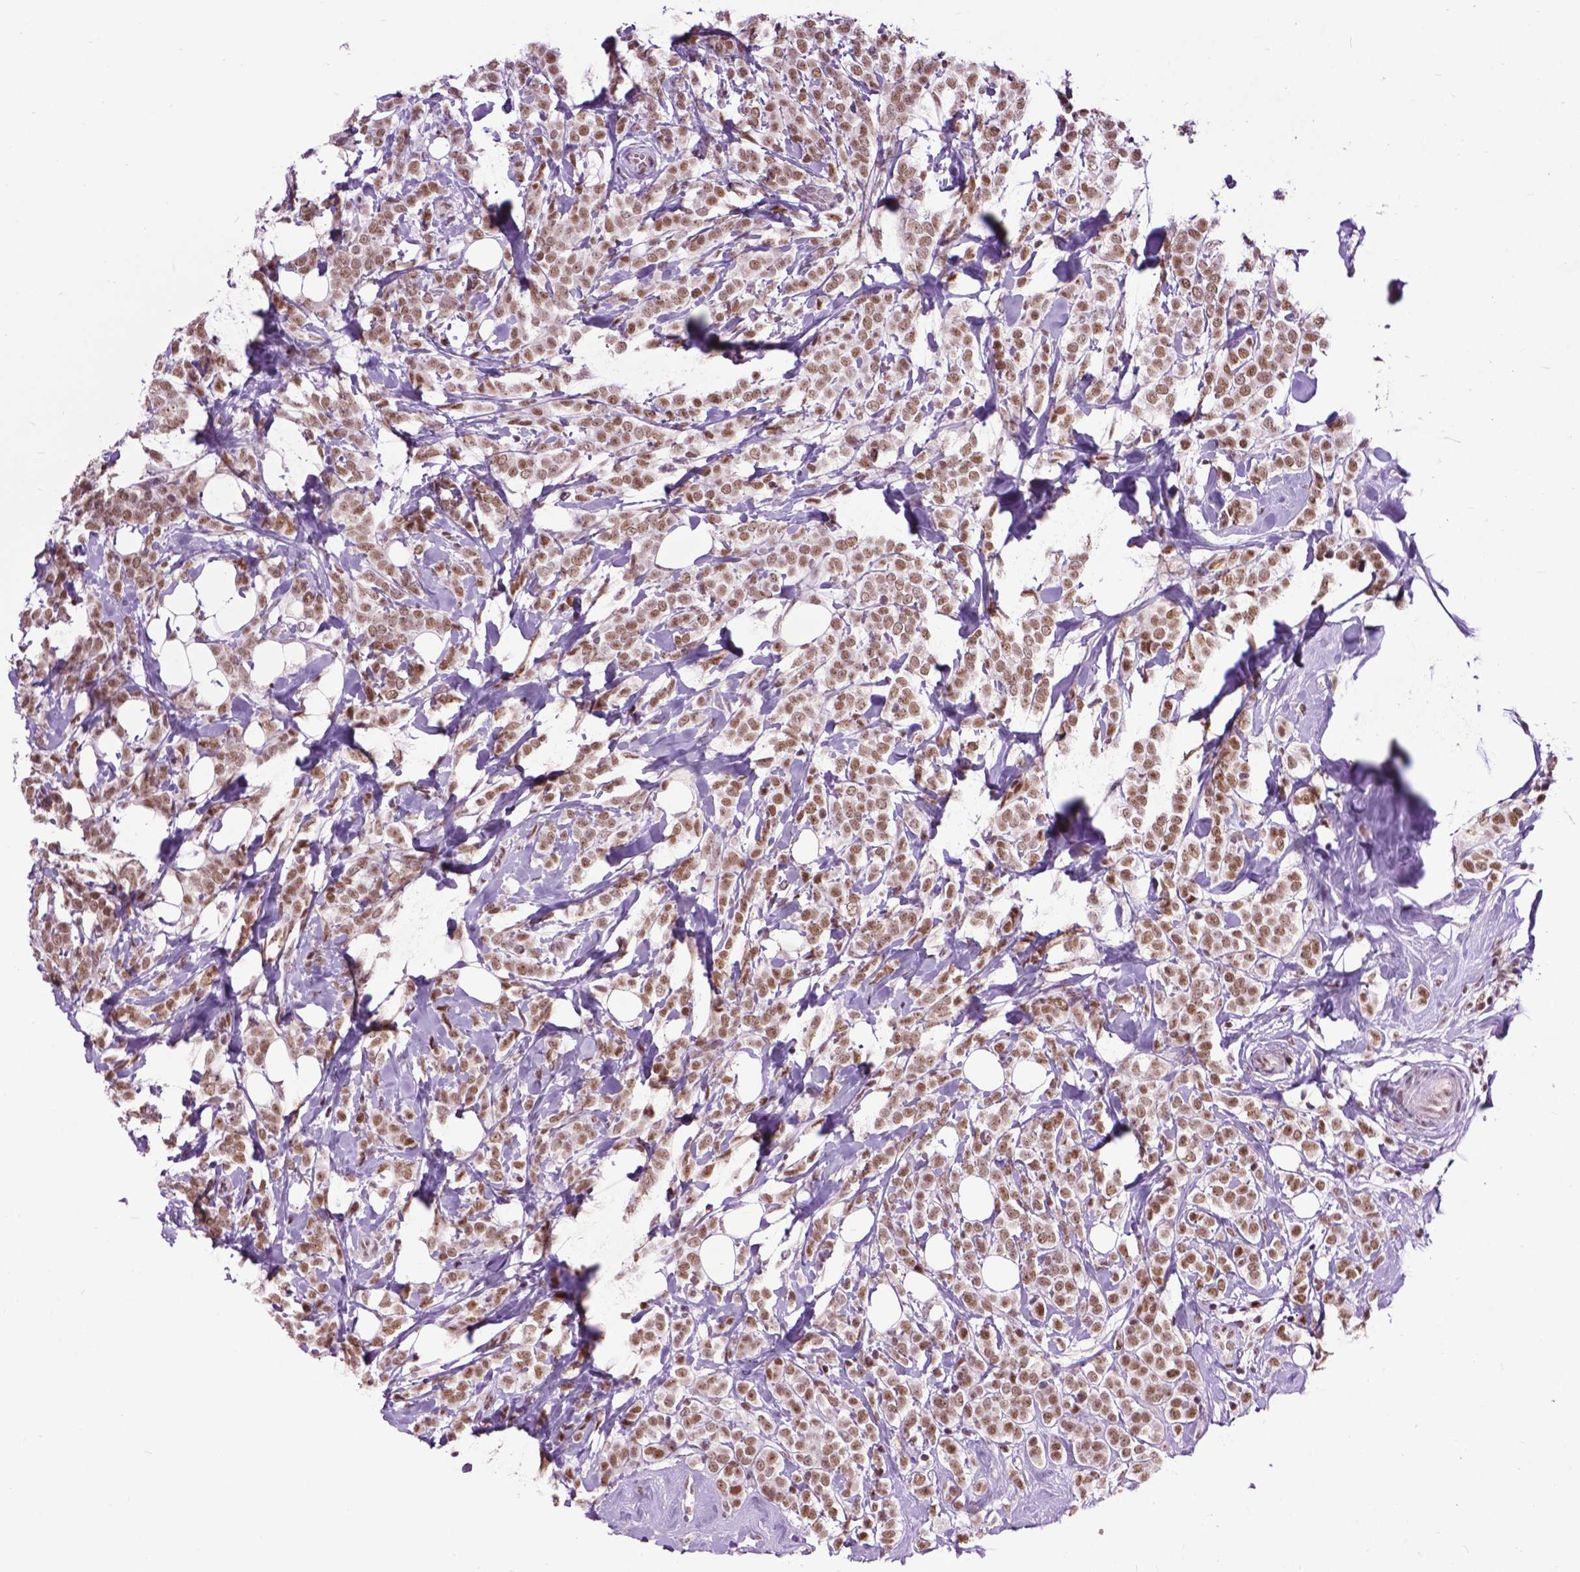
{"staining": {"intensity": "moderate", "quantity": ">75%", "location": "nuclear"}, "tissue": "breast cancer", "cell_type": "Tumor cells", "image_type": "cancer", "snomed": [{"axis": "morphology", "description": "Lobular carcinoma"}, {"axis": "topography", "description": "Breast"}], "caption": "Breast cancer (lobular carcinoma) stained with DAB (3,3'-diaminobenzidine) immunohistochemistry (IHC) shows medium levels of moderate nuclear positivity in approximately >75% of tumor cells.", "gene": "EAF1", "patient": {"sex": "female", "age": 49}}